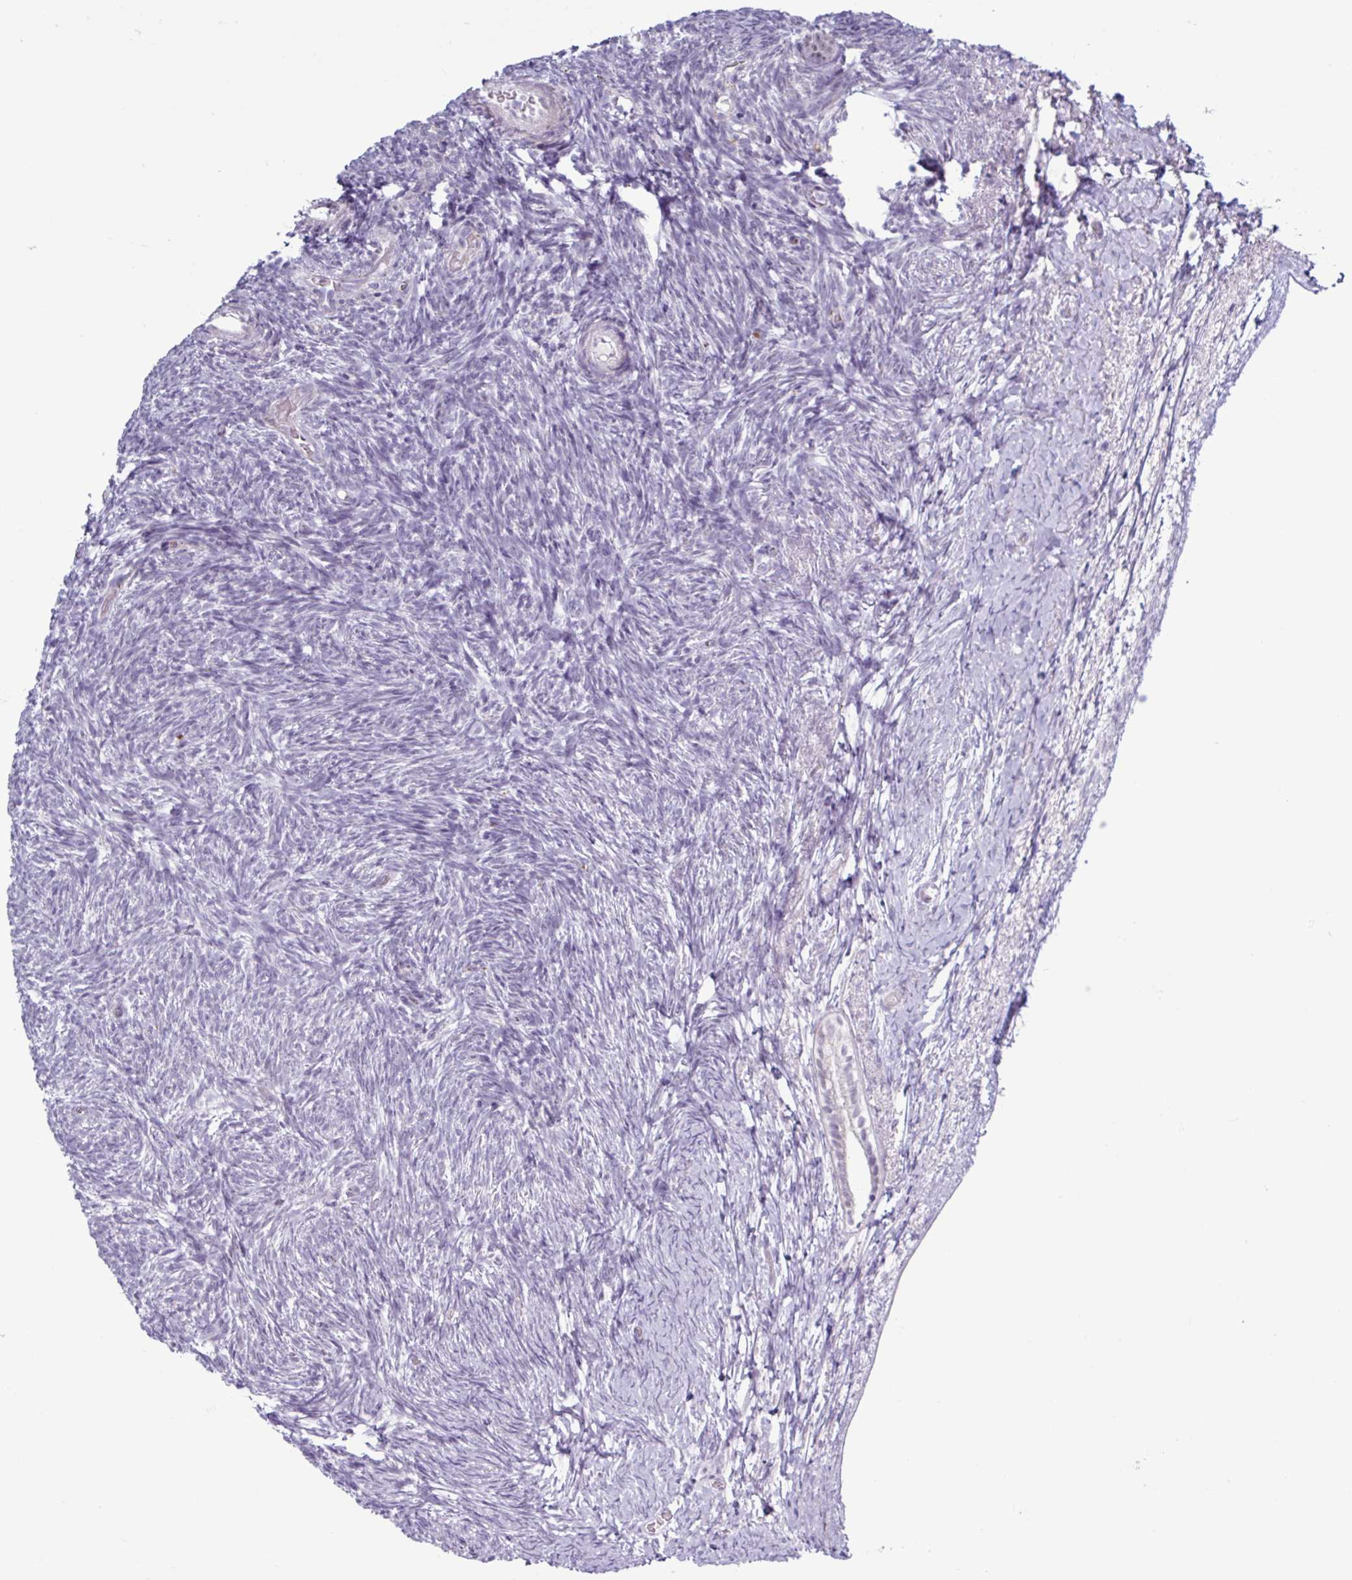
{"staining": {"intensity": "negative", "quantity": "none", "location": "none"}, "tissue": "ovary", "cell_type": "Follicle cells", "image_type": "normal", "snomed": [{"axis": "morphology", "description": "Normal tissue, NOS"}, {"axis": "topography", "description": "Ovary"}], "caption": "The micrograph displays no significant staining in follicle cells of ovary. The staining was performed using DAB (3,3'-diaminobenzidine) to visualize the protein expression in brown, while the nuclei were stained in blue with hematoxylin (Magnification: 20x).", "gene": "AMIGO2", "patient": {"sex": "female", "age": 39}}